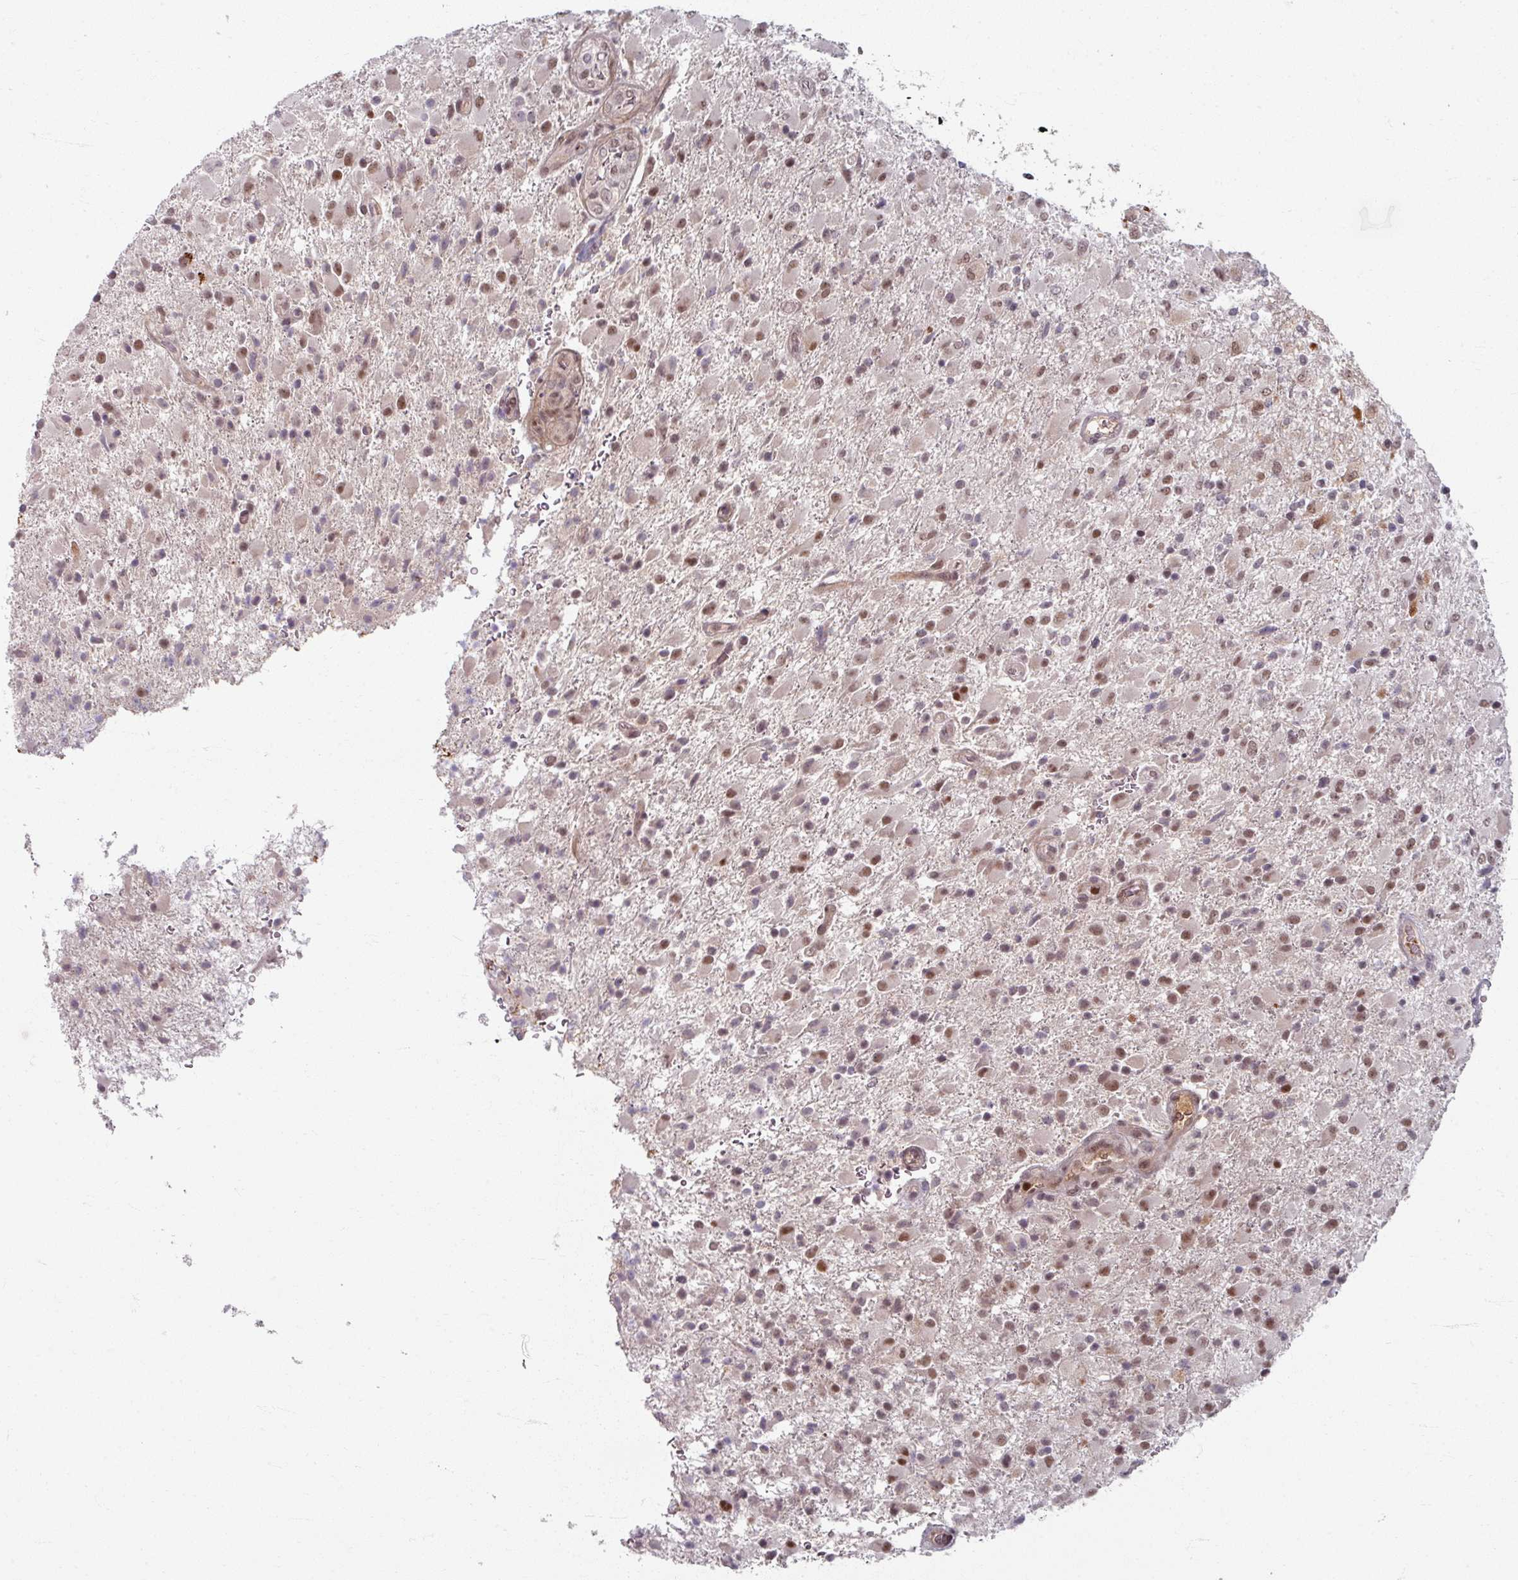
{"staining": {"intensity": "moderate", "quantity": ">75%", "location": "nuclear"}, "tissue": "glioma", "cell_type": "Tumor cells", "image_type": "cancer", "snomed": [{"axis": "morphology", "description": "Glioma, malignant, Low grade"}, {"axis": "topography", "description": "Brain"}], "caption": "About >75% of tumor cells in human malignant low-grade glioma reveal moderate nuclear protein positivity as visualized by brown immunohistochemical staining.", "gene": "KLC3", "patient": {"sex": "male", "age": 65}}